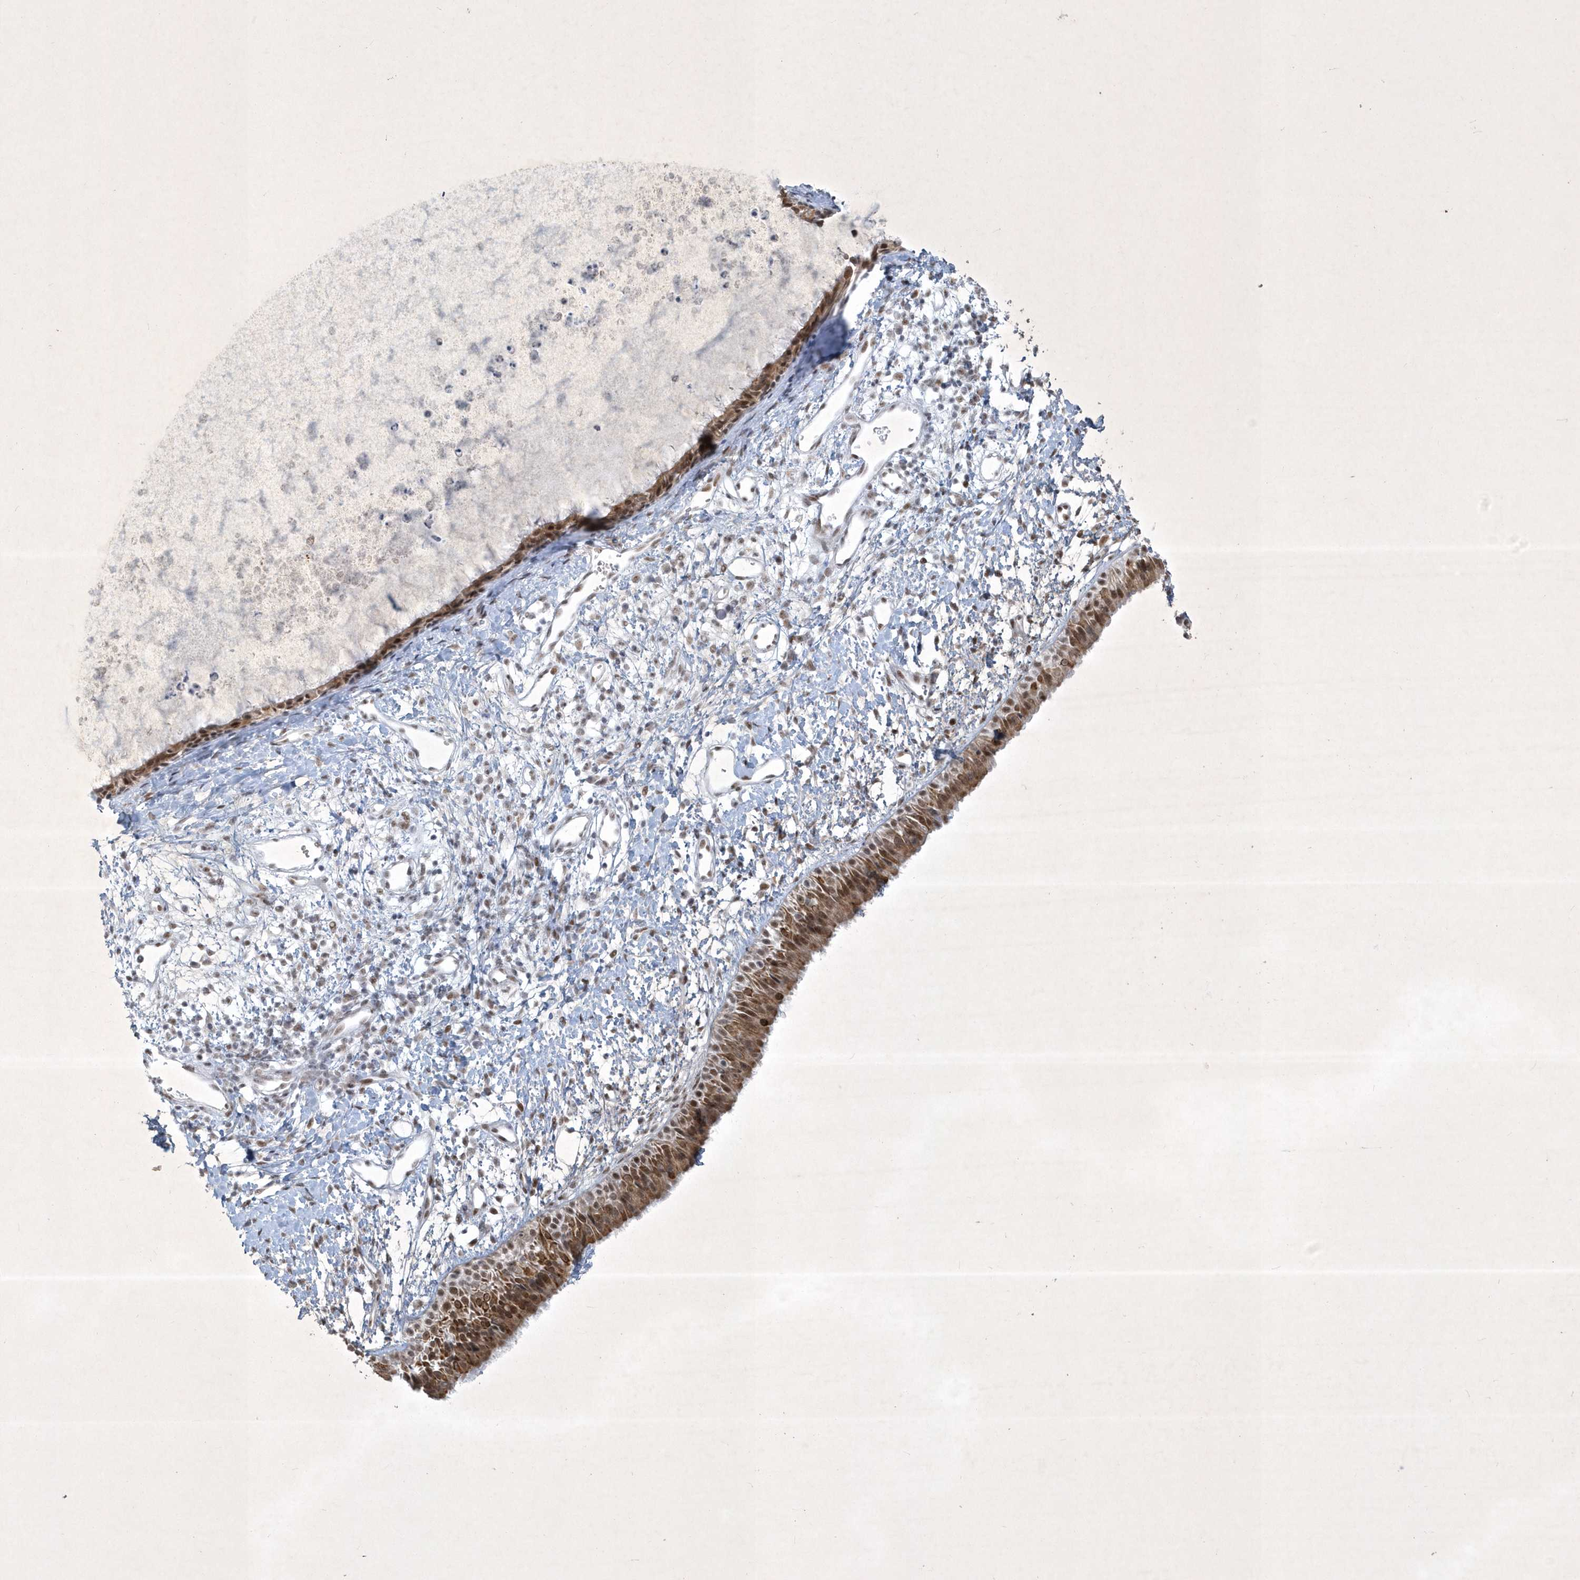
{"staining": {"intensity": "moderate", "quantity": ">75%", "location": "cytoplasmic/membranous,nuclear"}, "tissue": "nasopharynx", "cell_type": "Respiratory epithelial cells", "image_type": "normal", "snomed": [{"axis": "morphology", "description": "Normal tissue, NOS"}, {"axis": "topography", "description": "Nasopharynx"}], "caption": "A brown stain highlights moderate cytoplasmic/membranous,nuclear expression of a protein in respiratory epithelial cells of benign nasopharynx. The staining was performed using DAB (3,3'-diaminobenzidine) to visualize the protein expression in brown, while the nuclei were stained in blue with hematoxylin (Magnification: 20x).", "gene": "ZBTB9", "patient": {"sex": "male", "age": 22}}